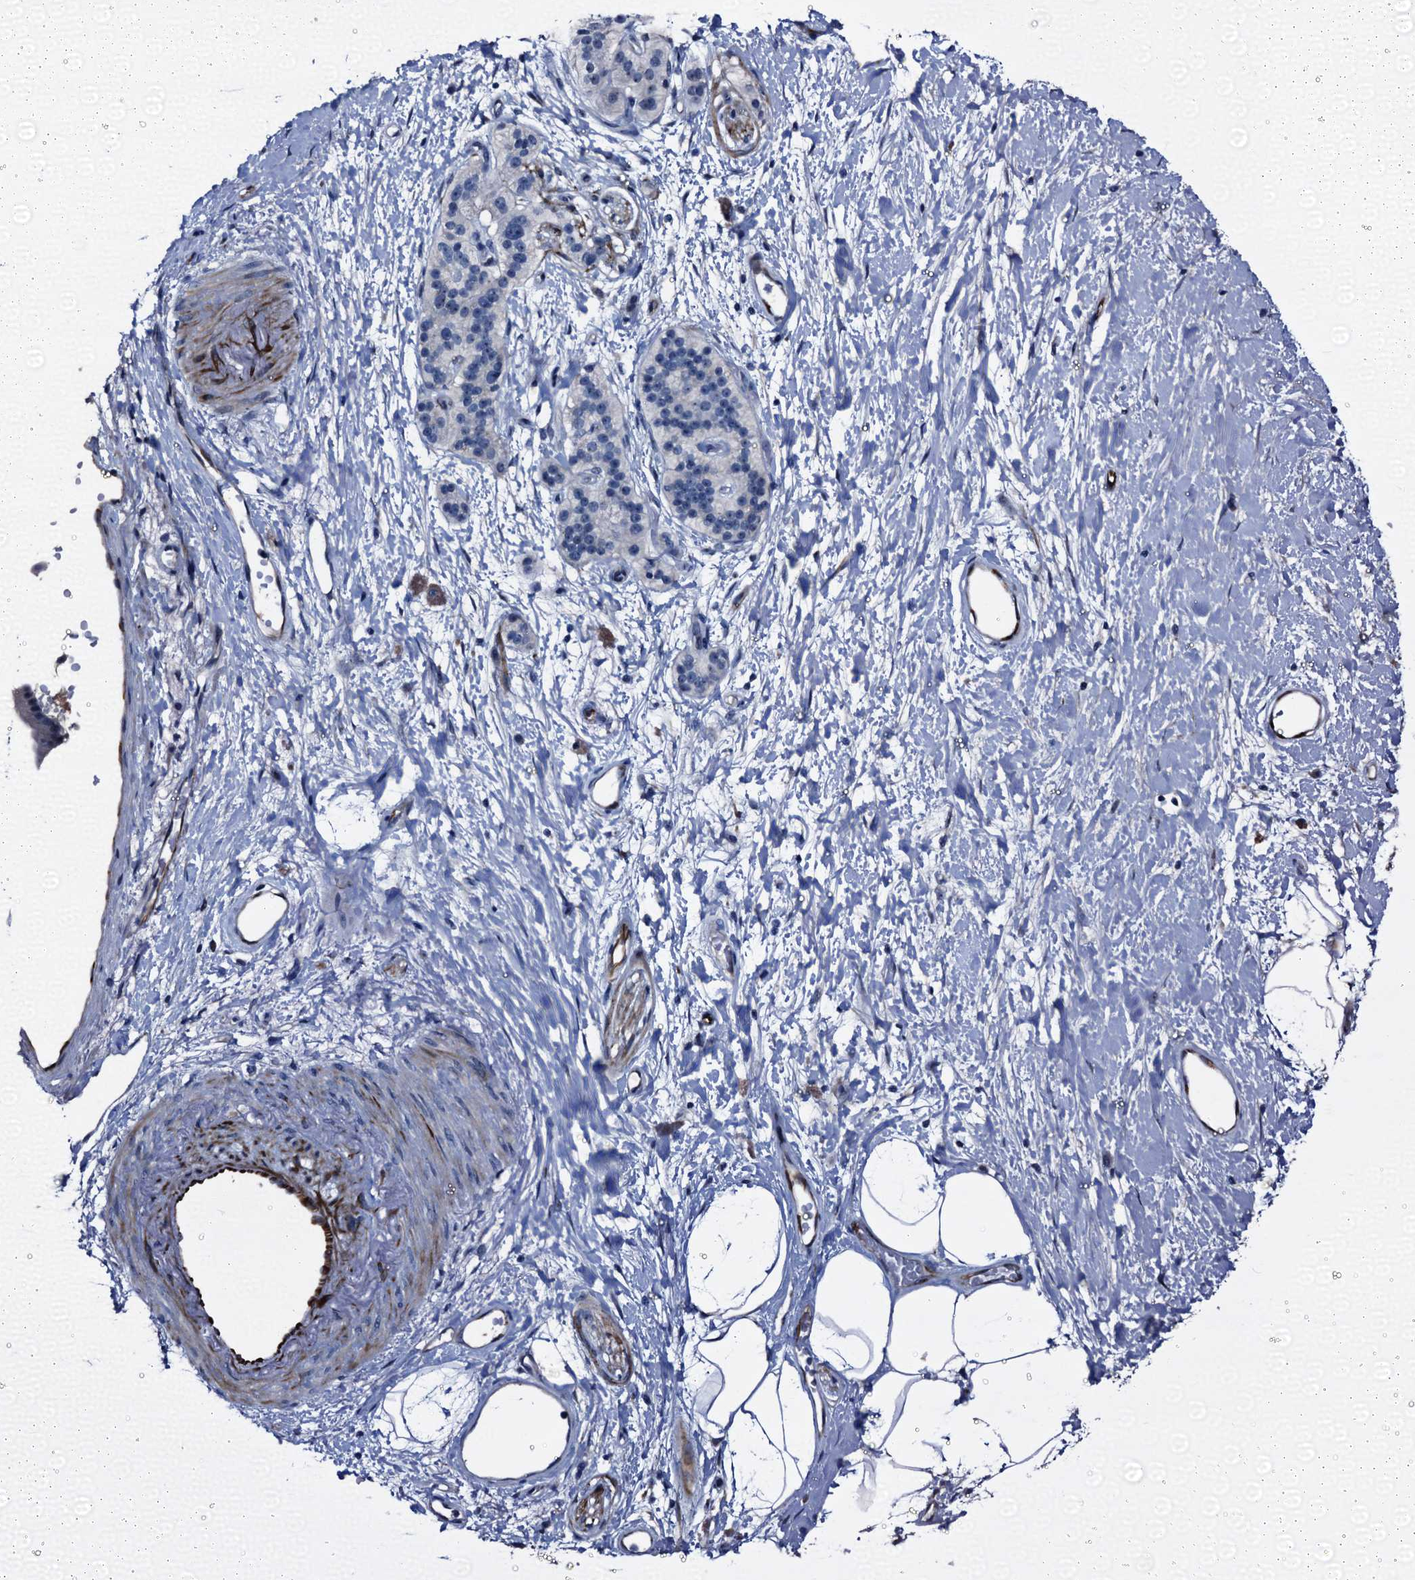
{"staining": {"intensity": "negative", "quantity": "none", "location": "none"}, "tissue": "pancreatic cancer", "cell_type": "Tumor cells", "image_type": "cancer", "snomed": [{"axis": "morphology", "description": "Adenocarcinoma, NOS"}, {"axis": "topography", "description": "Pancreas"}], "caption": "There is no significant positivity in tumor cells of adenocarcinoma (pancreatic).", "gene": "EMG1", "patient": {"sex": "male", "age": 68}}